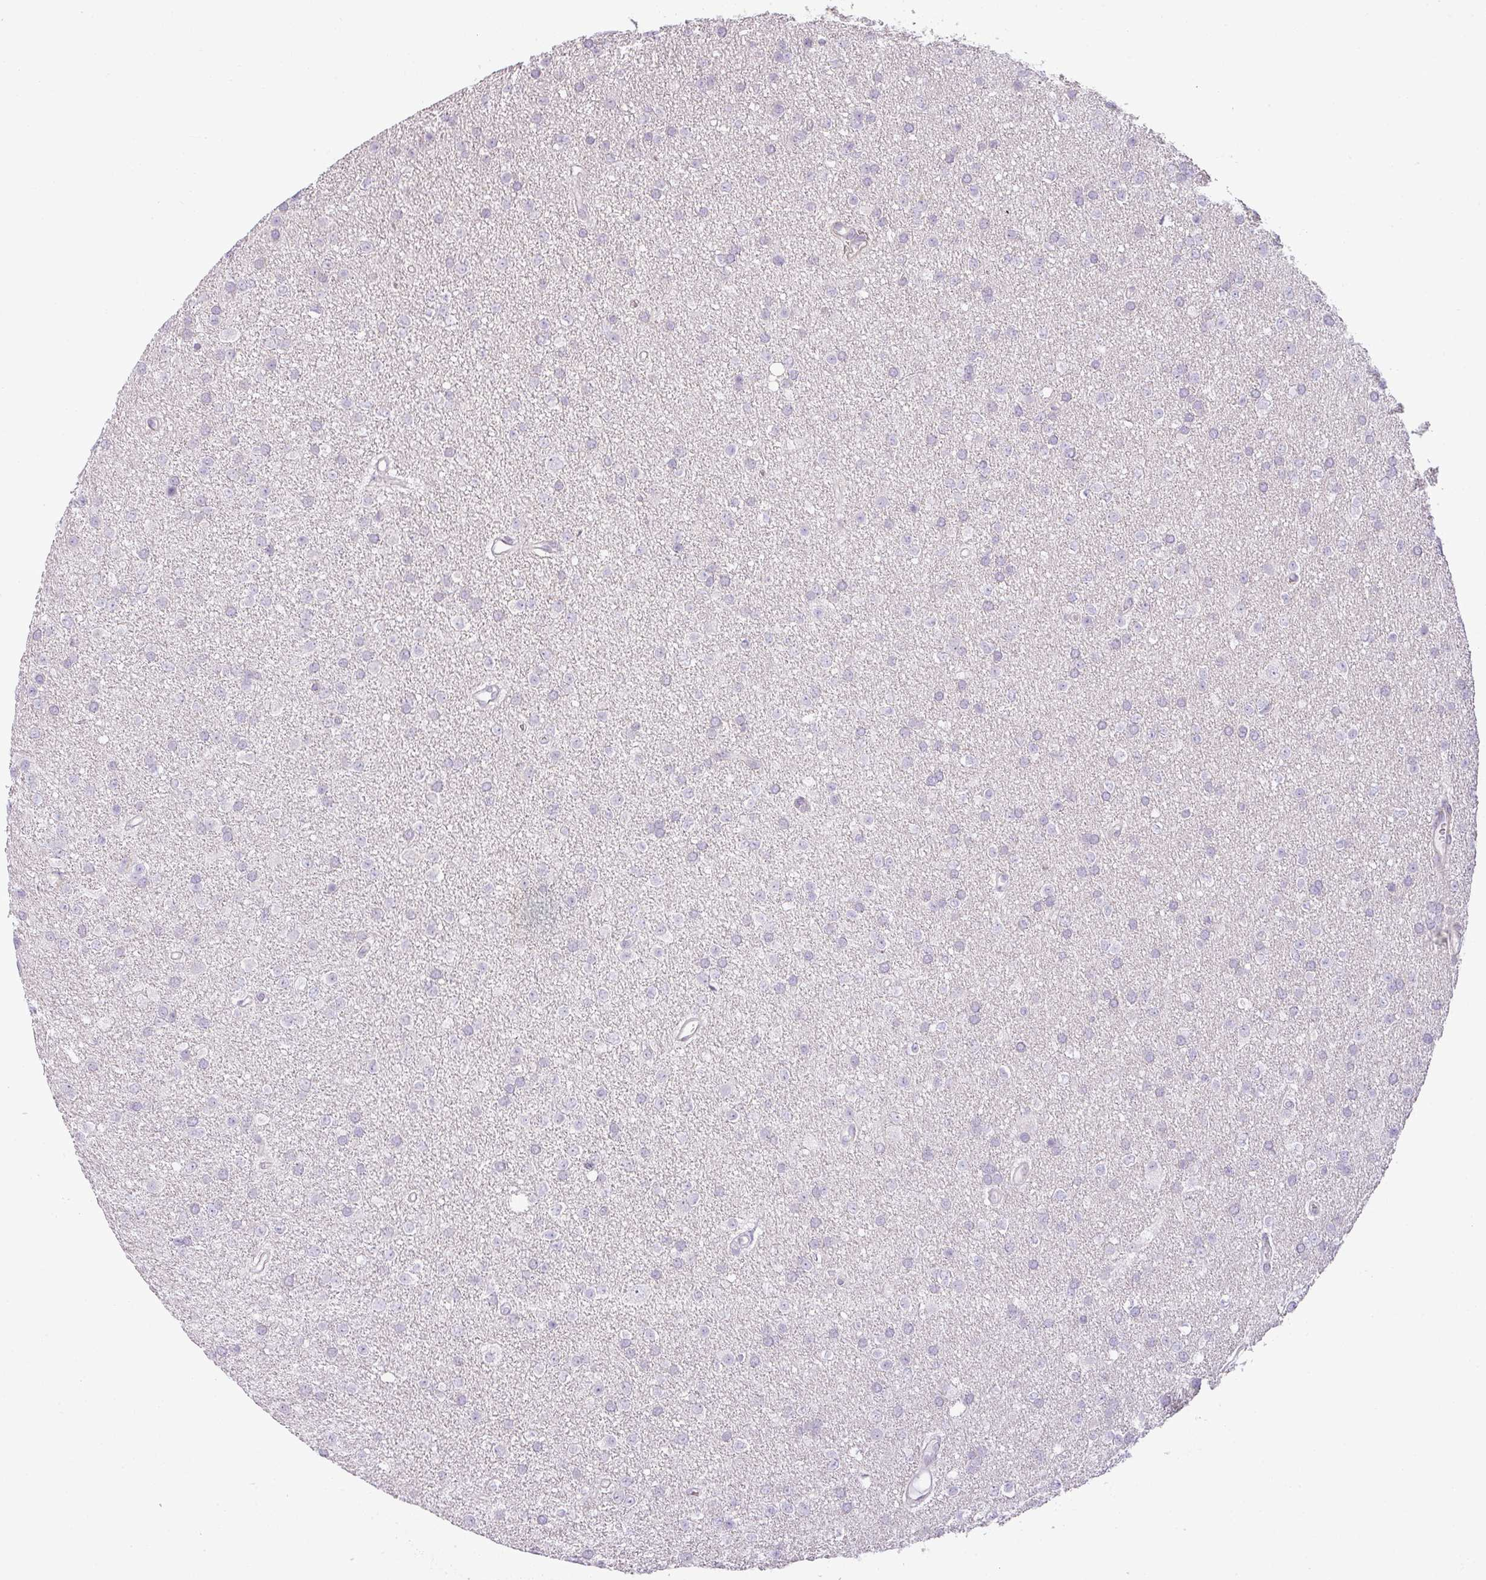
{"staining": {"intensity": "negative", "quantity": "none", "location": "none"}, "tissue": "glioma", "cell_type": "Tumor cells", "image_type": "cancer", "snomed": [{"axis": "morphology", "description": "Glioma, malignant, Low grade"}, {"axis": "topography", "description": "Brain"}], "caption": "This is an immunohistochemistry micrograph of human glioma. There is no expression in tumor cells.", "gene": "CCDC144A", "patient": {"sex": "female", "age": 34}}